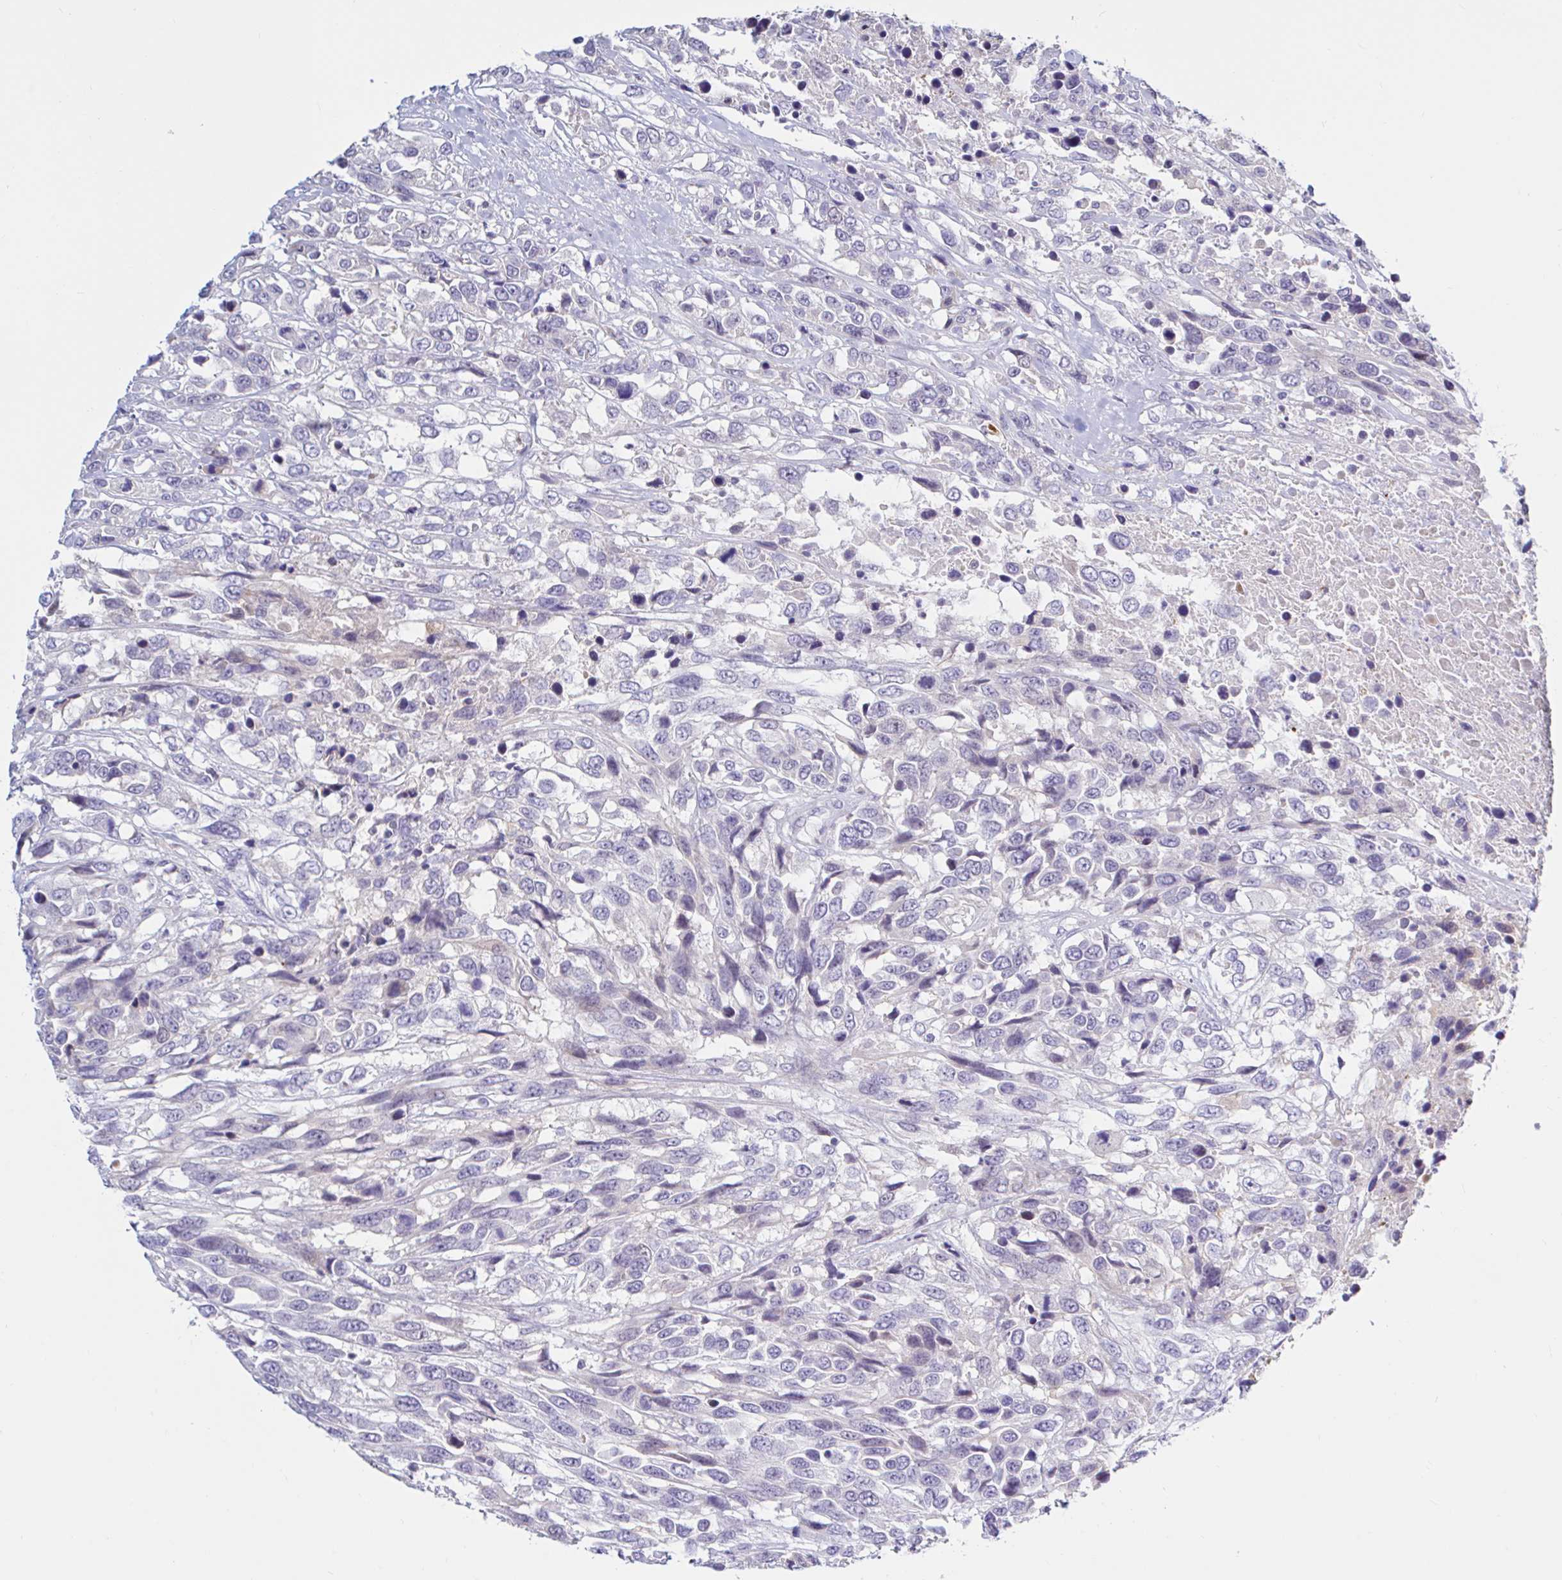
{"staining": {"intensity": "negative", "quantity": "none", "location": "none"}, "tissue": "urothelial cancer", "cell_type": "Tumor cells", "image_type": "cancer", "snomed": [{"axis": "morphology", "description": "Urothelial carcinoma, High grade"}, {"axis": "topography", "description": "Urinary bladder"}], "caption": "An IHC micrograph of high-grade urothelial carcinoma is shown. There is no staining in tumor cells of high-grade urothelial carcinoma. (DAB IHC visualized using brightfield microscopy, high magnification).", "gene": "NBPF3", "patient": {"sex": "female", "age": 70}}